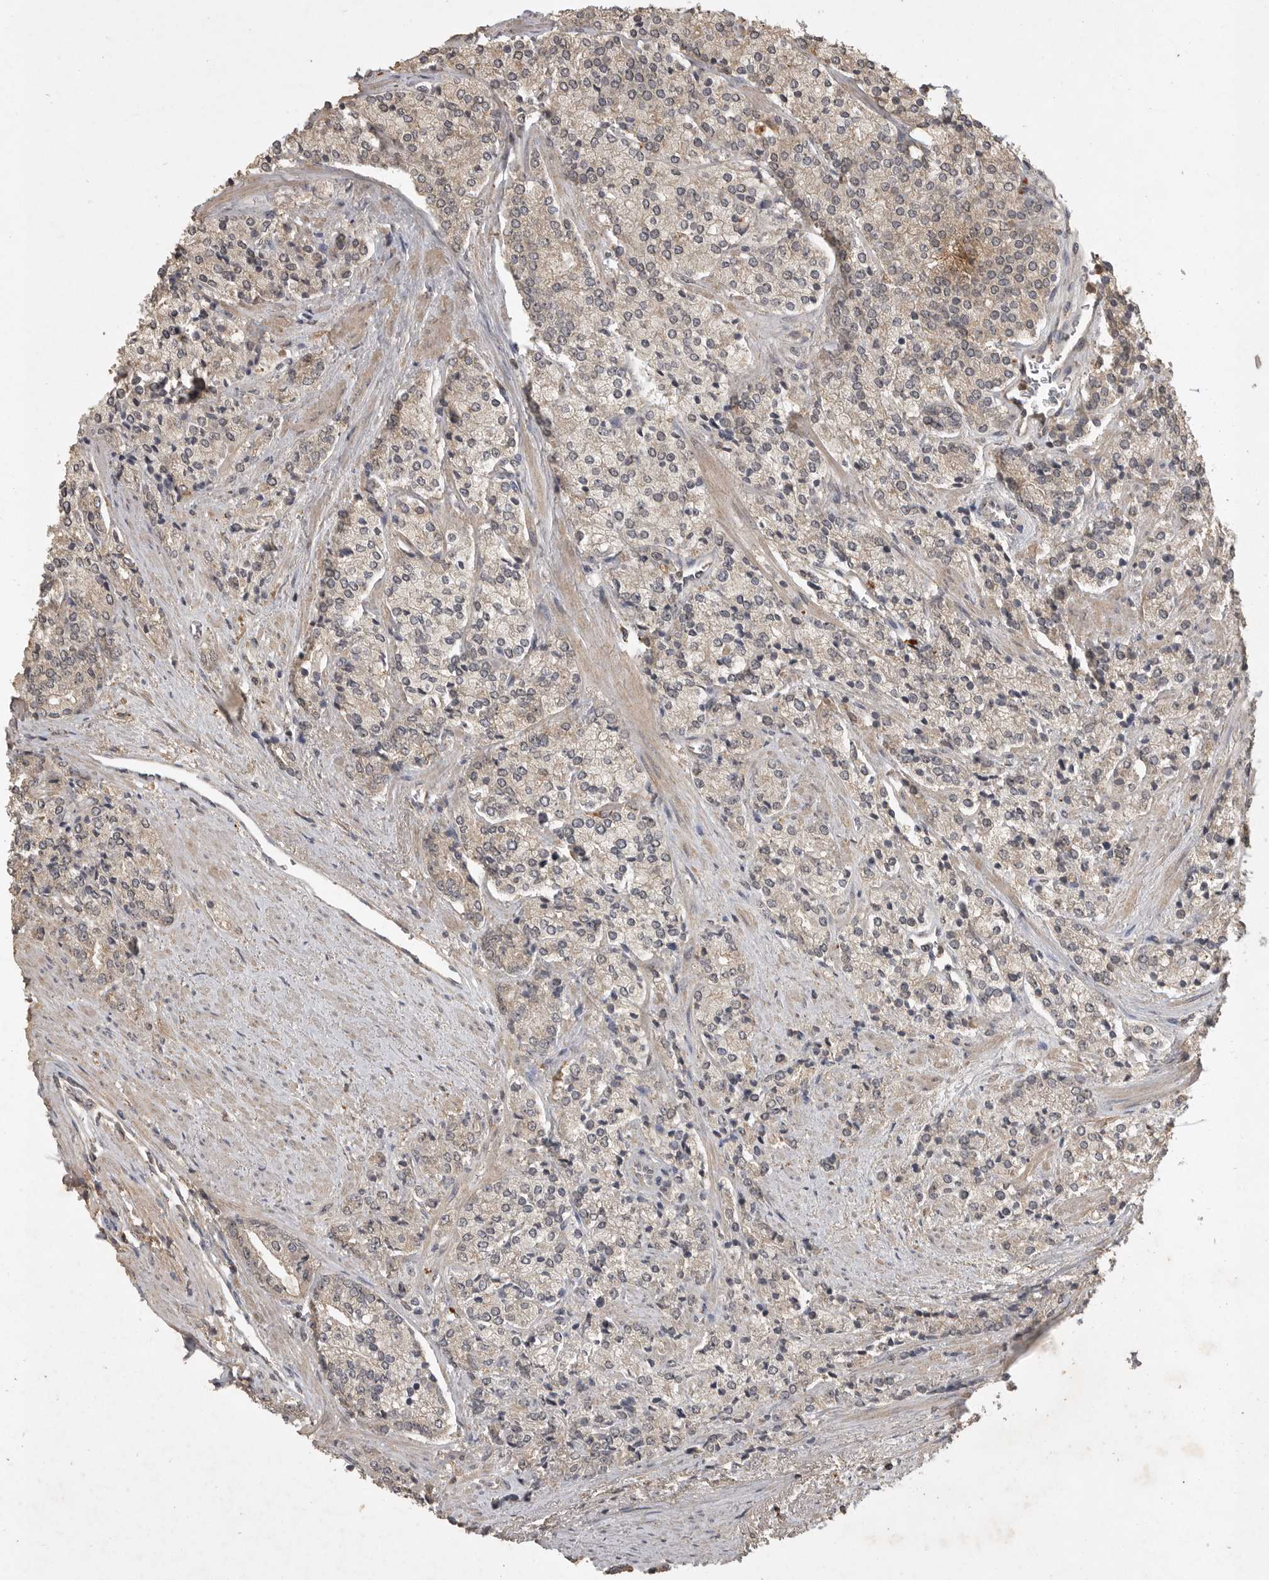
{"staining": {"intensity": "weak", "quantity": "<25%", "location": "cytoplasmic/membranous"}, "tissue": "prostate cancer", "cell_type": "Tumor cells", "image_type": "cancer", "snomed": [{"axis": "morphology", "description": "Adenocarcinoma, High grade"}, {"axis": "topography", "description": "Prostate"}], "caption": "This is a image of IHC staining of prostate cancer (high-grade adenocarcinoma), which shows no positivity in tumor cells. (DAB (3,3'-diaminobenzidine) immunohistochemistry (IHC), high magnification).", "gene": "ADAMTS4", "patient": {"sex": "male", "age": 71}}